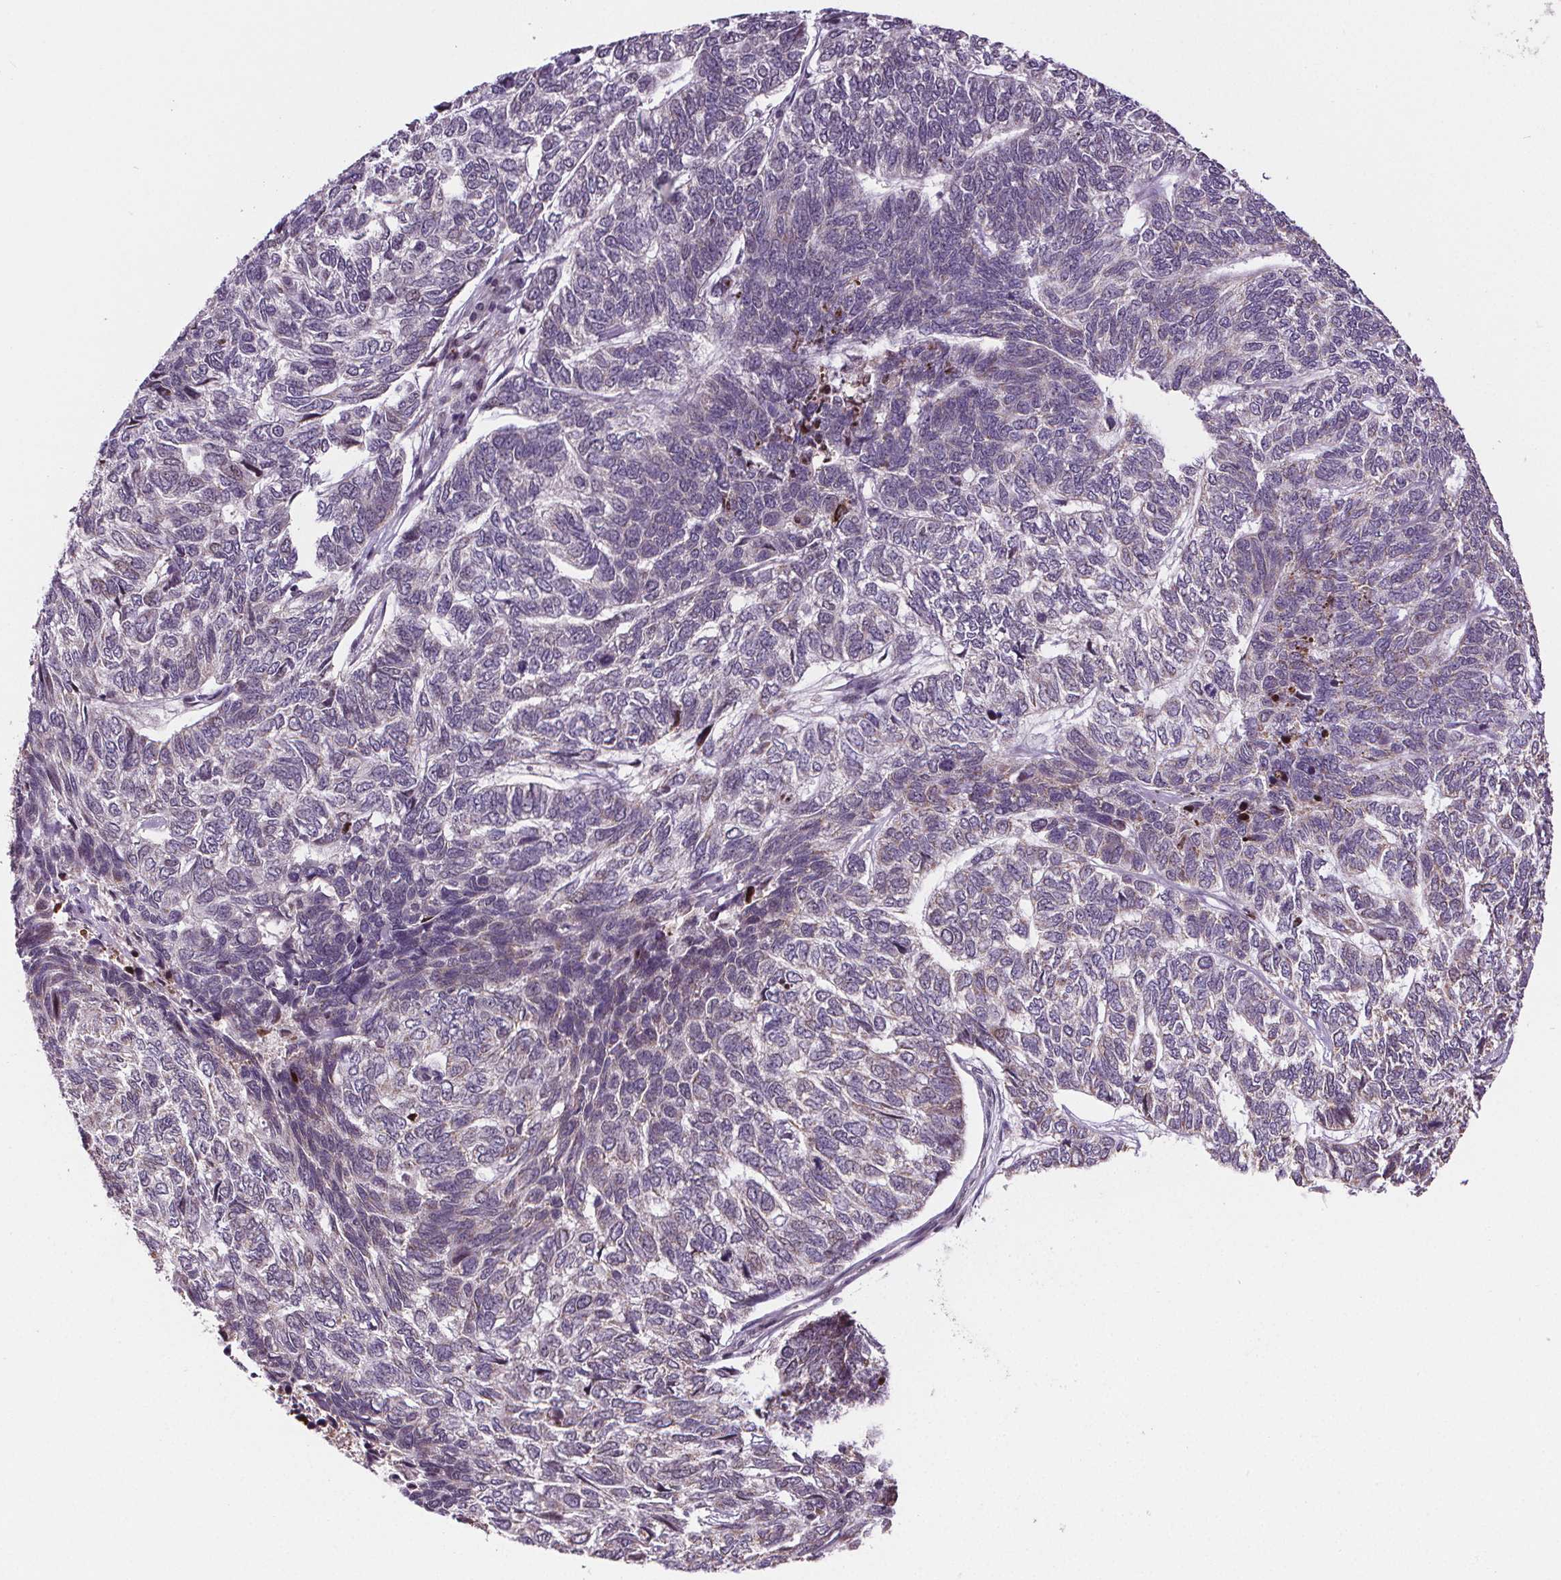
{"staining": {"intensity": "negative", "quantity": "none", "location": "none"}, "tissue": "skin cancer", "cell_type": "Tumor cells", "image_type": "cancer", "snomed": [{"axis": "morphology", "description": "Basal cell carcinoma"}, {"axis": "topography", "description": "Skin"}], "caption": "The image demonstrates no significant positivity in tumor cells of basal cell carcinoma (skin).", "gene": "SUCLA2", "patient": {"sex": "female", "age": 65}}